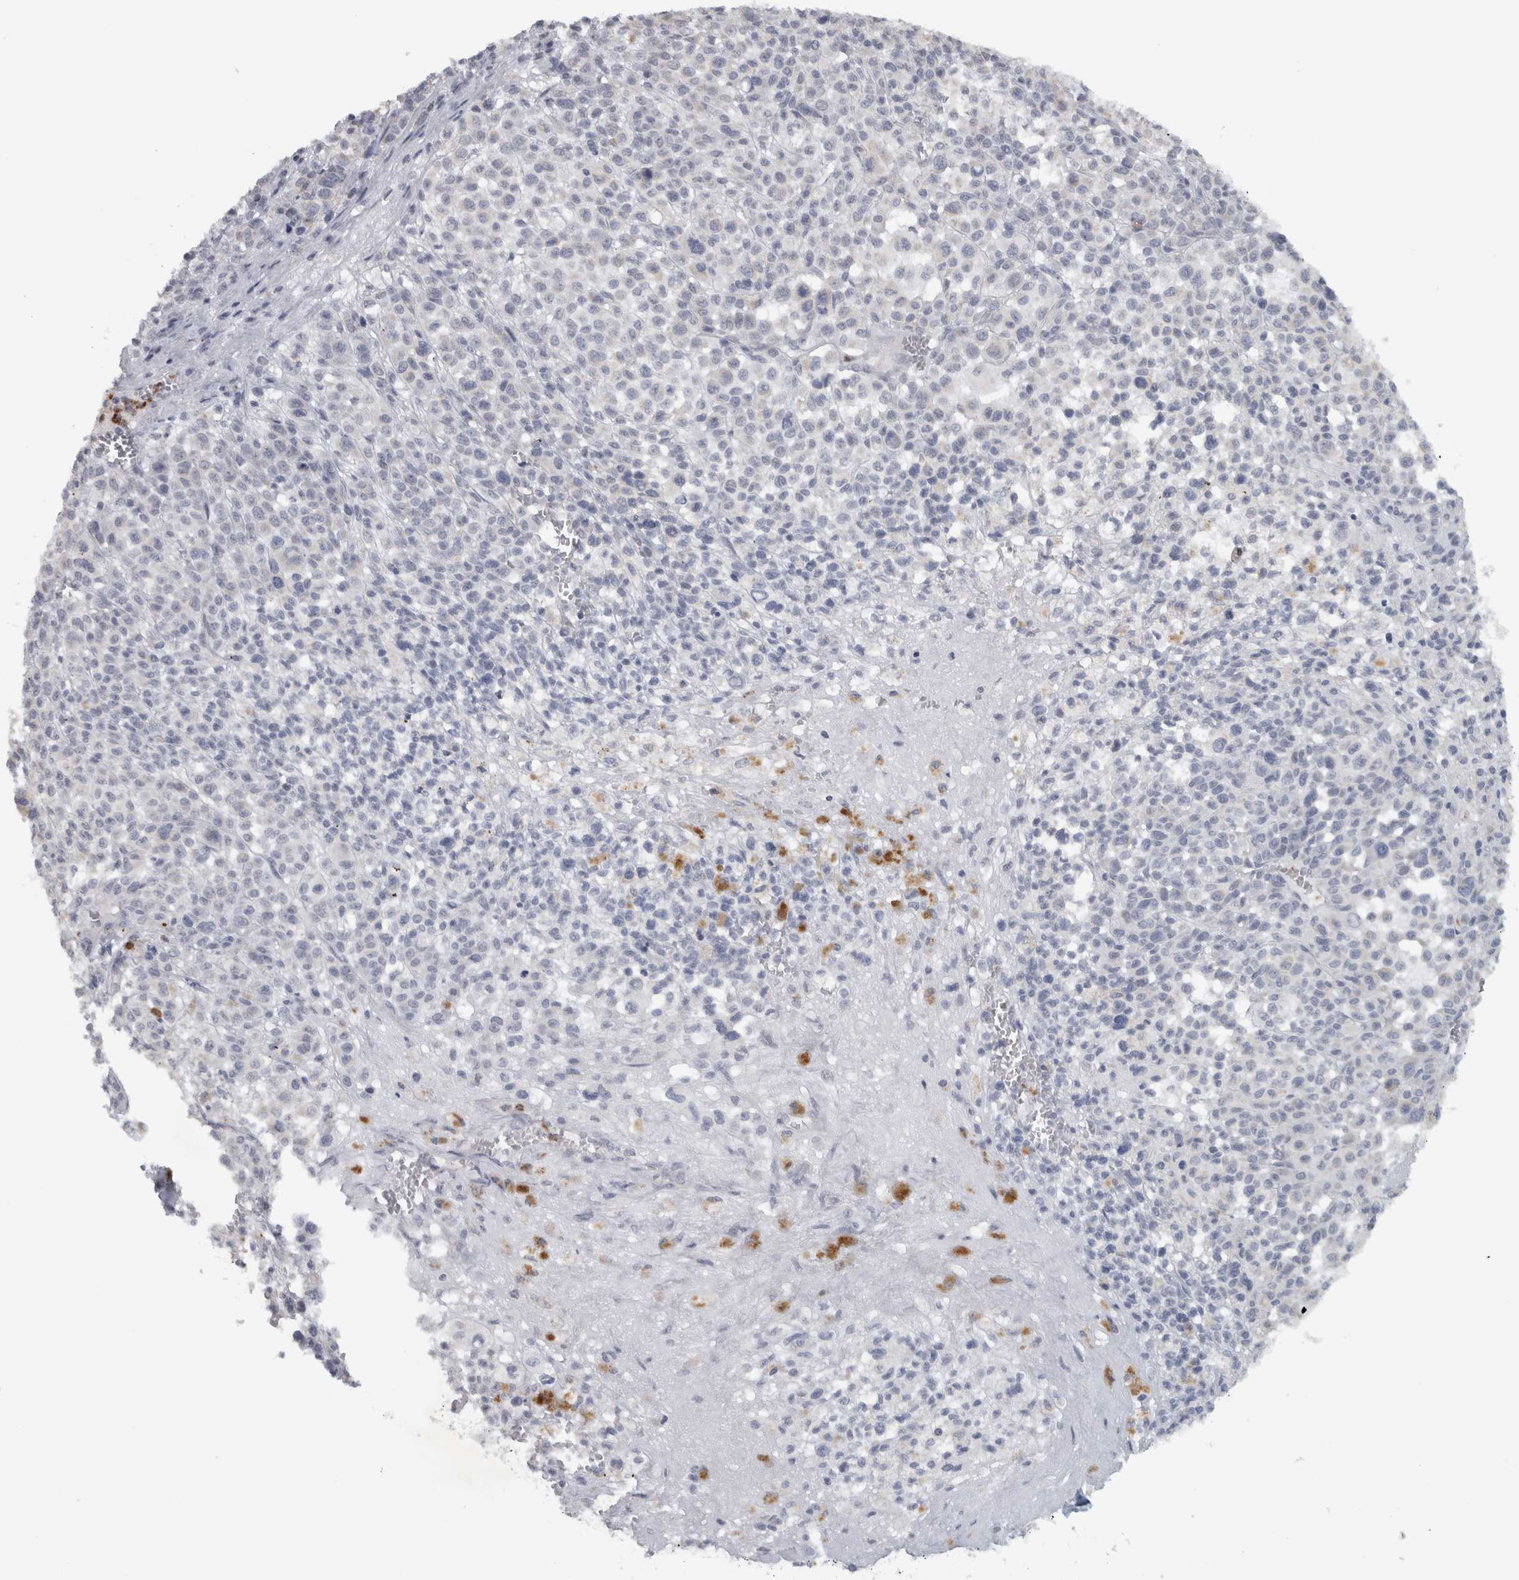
{"staining": {"intensity": "negative", "quantity": "none", "location": "none"}, "tissue": "melanoma", "cell_type": "Tumor cells", "image_type": "cancer", "snomed": [{"axis": "morphology", "description": "Malignant melanoma, Metastatic site"}, {"axis": "topography", "description": "Skin"}], "caption": "A high-resolution histopathology image shows immunohistochemistry (IHC) staining of melanoma, which exhibits no significant positivity in tumor cells. (Immunohistochemistry (ihc), brightfield microscopy, high magnification).", "gene": "PTPRN2", "patient": {"sex": "female", "age": 74}}